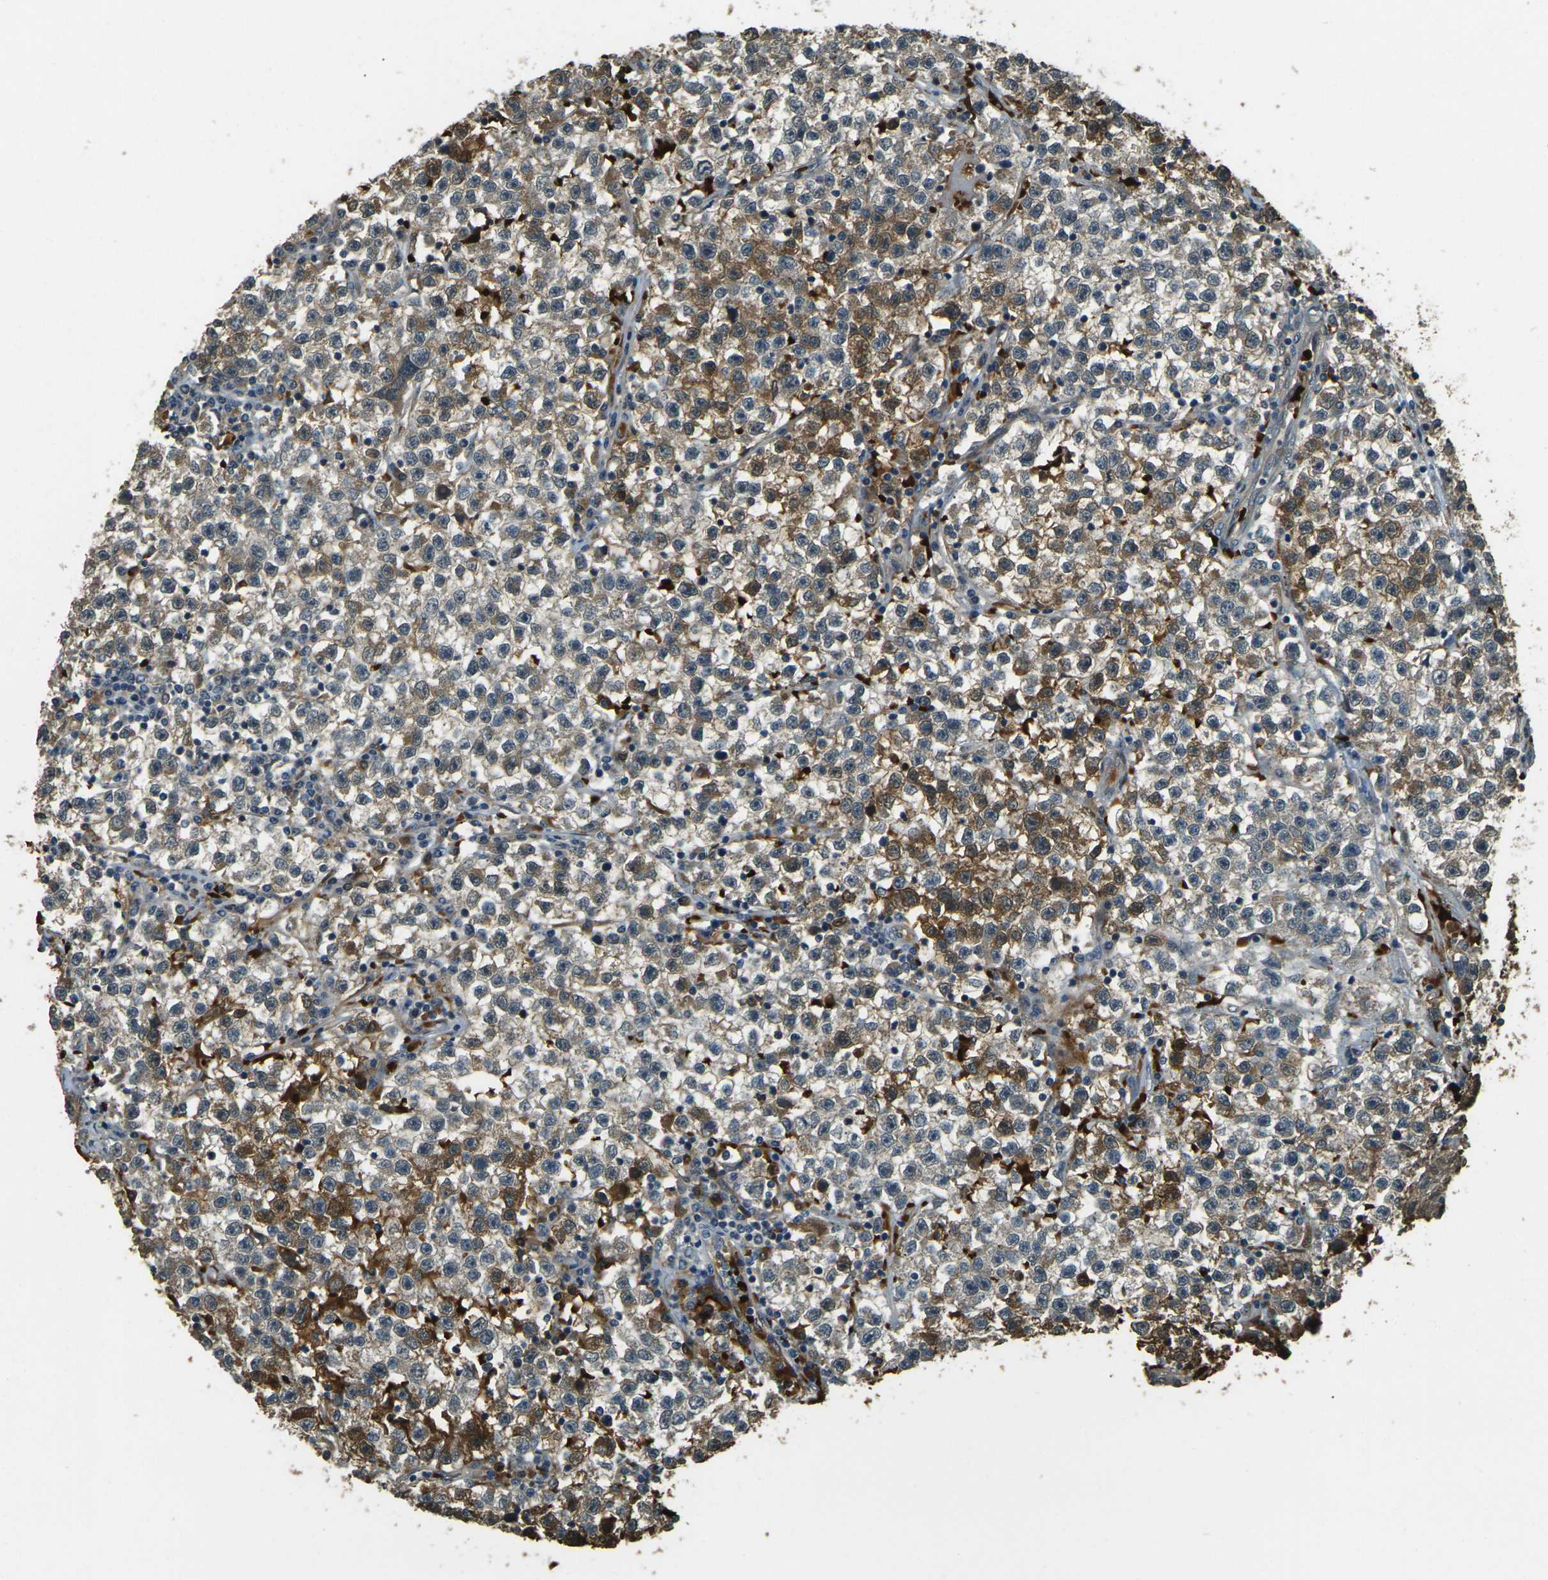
{"staining": {"intensity": "moderate", "quantity": "<25%", "location": "cytoplasmic/membranous"}, "tissue": "testis cancer", "cell_type": "Tumor cells", "image_type": "cancer", "snomed": [{"axis": "morphology", "description": "Seminoma, NOS"}, {"axis": "topography", "description": "Testis"}], "caption": "Human testis cancer stained for a protein (brown) exhibits moderate cytoplasmic/membranous positive expression in about <25% of tumor cells.", "gene": "TOR1A", "patient": {"sex": "male", "age": 22}}